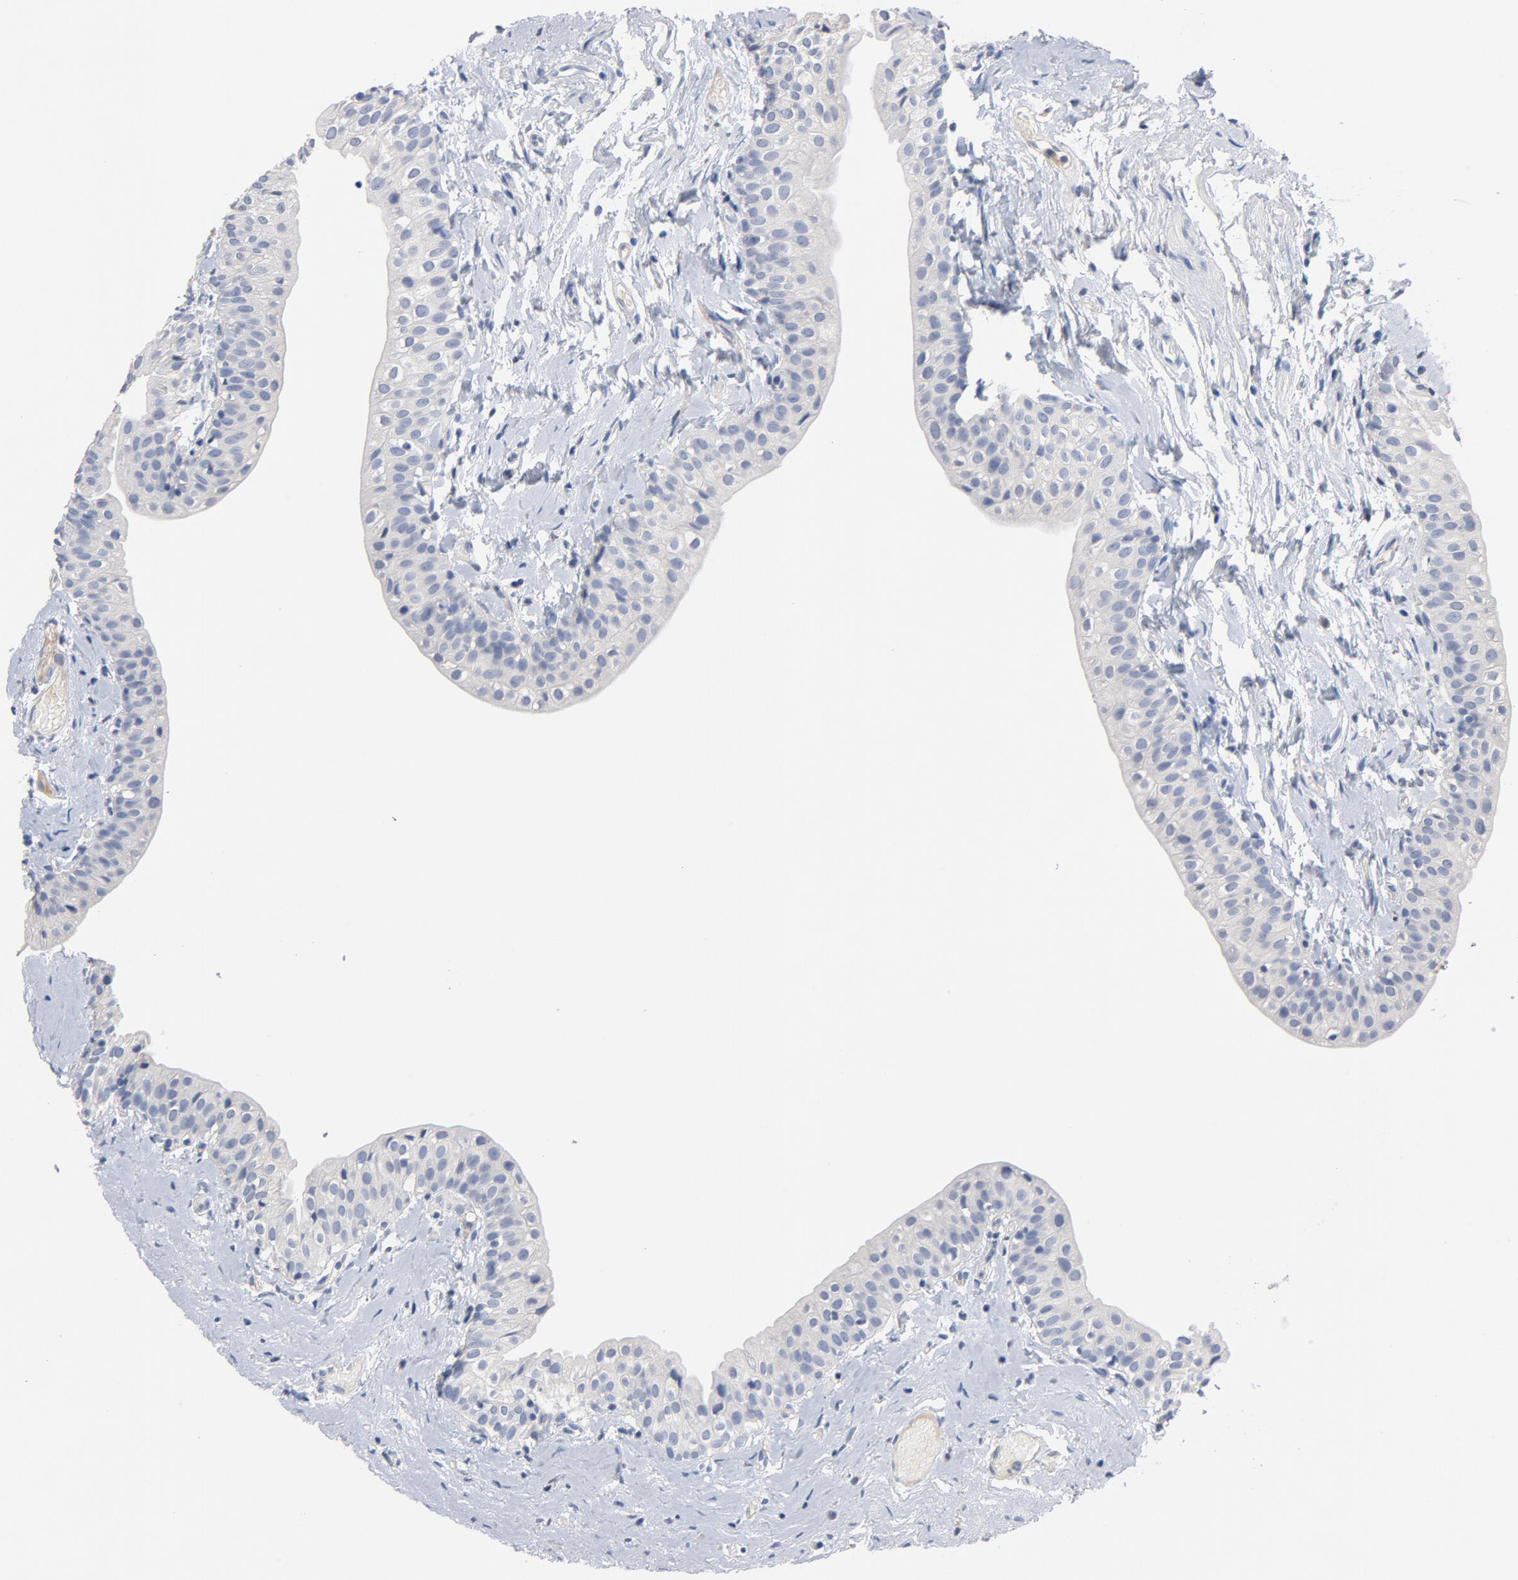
{"staining": {"intensity": "negative", "quantity": "none", "location": "none"}, "tissue": "urinary bladder", "cell_type": "Urothelial cells", "image_type": "normal", "snomed": [{"axis": "morphology", "description": "Normal tissue, NOS"}, {"axis": "topography", "description": "Urinary bladder"}], "caption": "DAB immunohistochemical staining of benign human urinary bladder shows no significant staining in urothelial cells.", "gene": "ZCCHC13", "patient": {"sex": "male", "age": 59}}